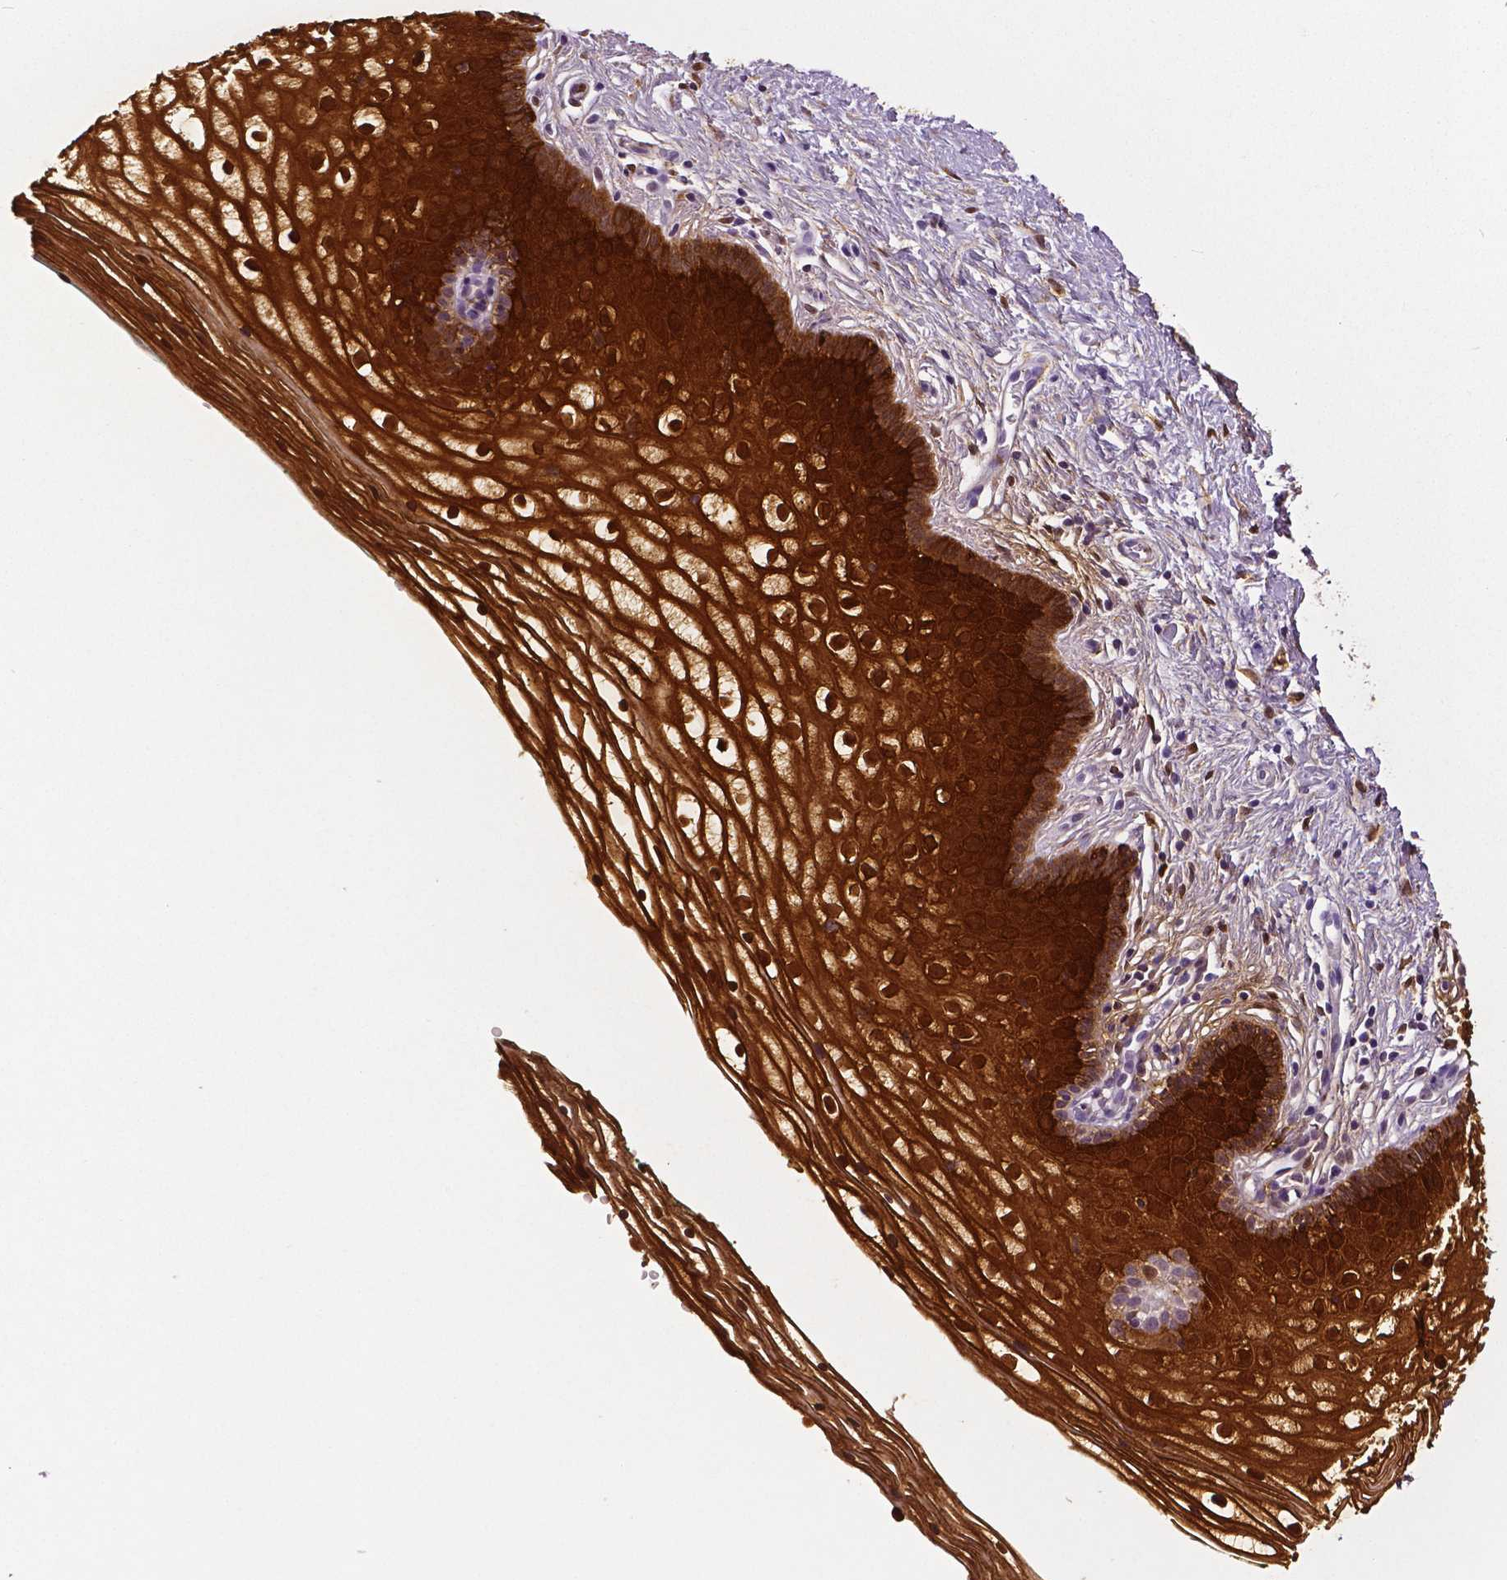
{"staining": {"intensity": "strong", "quantity": ">75%", "location": "cytoplasmic/membranous,nuclear"}, "tissue": "vagina", "cell_type": "Squamous epithelial cells", "image_type": "normal", "snomed": [{"axis": "morphology", "description": "Normal tissue, NOS"}, {"axis": "topography", "description": "Vagina"}], "caption": "Vagina was stained to show a protein in brown. There is high levels of strong cytoplasmic/membranous,nuclear positivity in about >75% of squamous epithelial cells. The protein of interest is stained brown, and the nuclei are stained in blue (DAB IHC with brightfield microscopy, high magnification).", "gene": "PHGDH", "patient": {"sex": "female", "age": 36}}